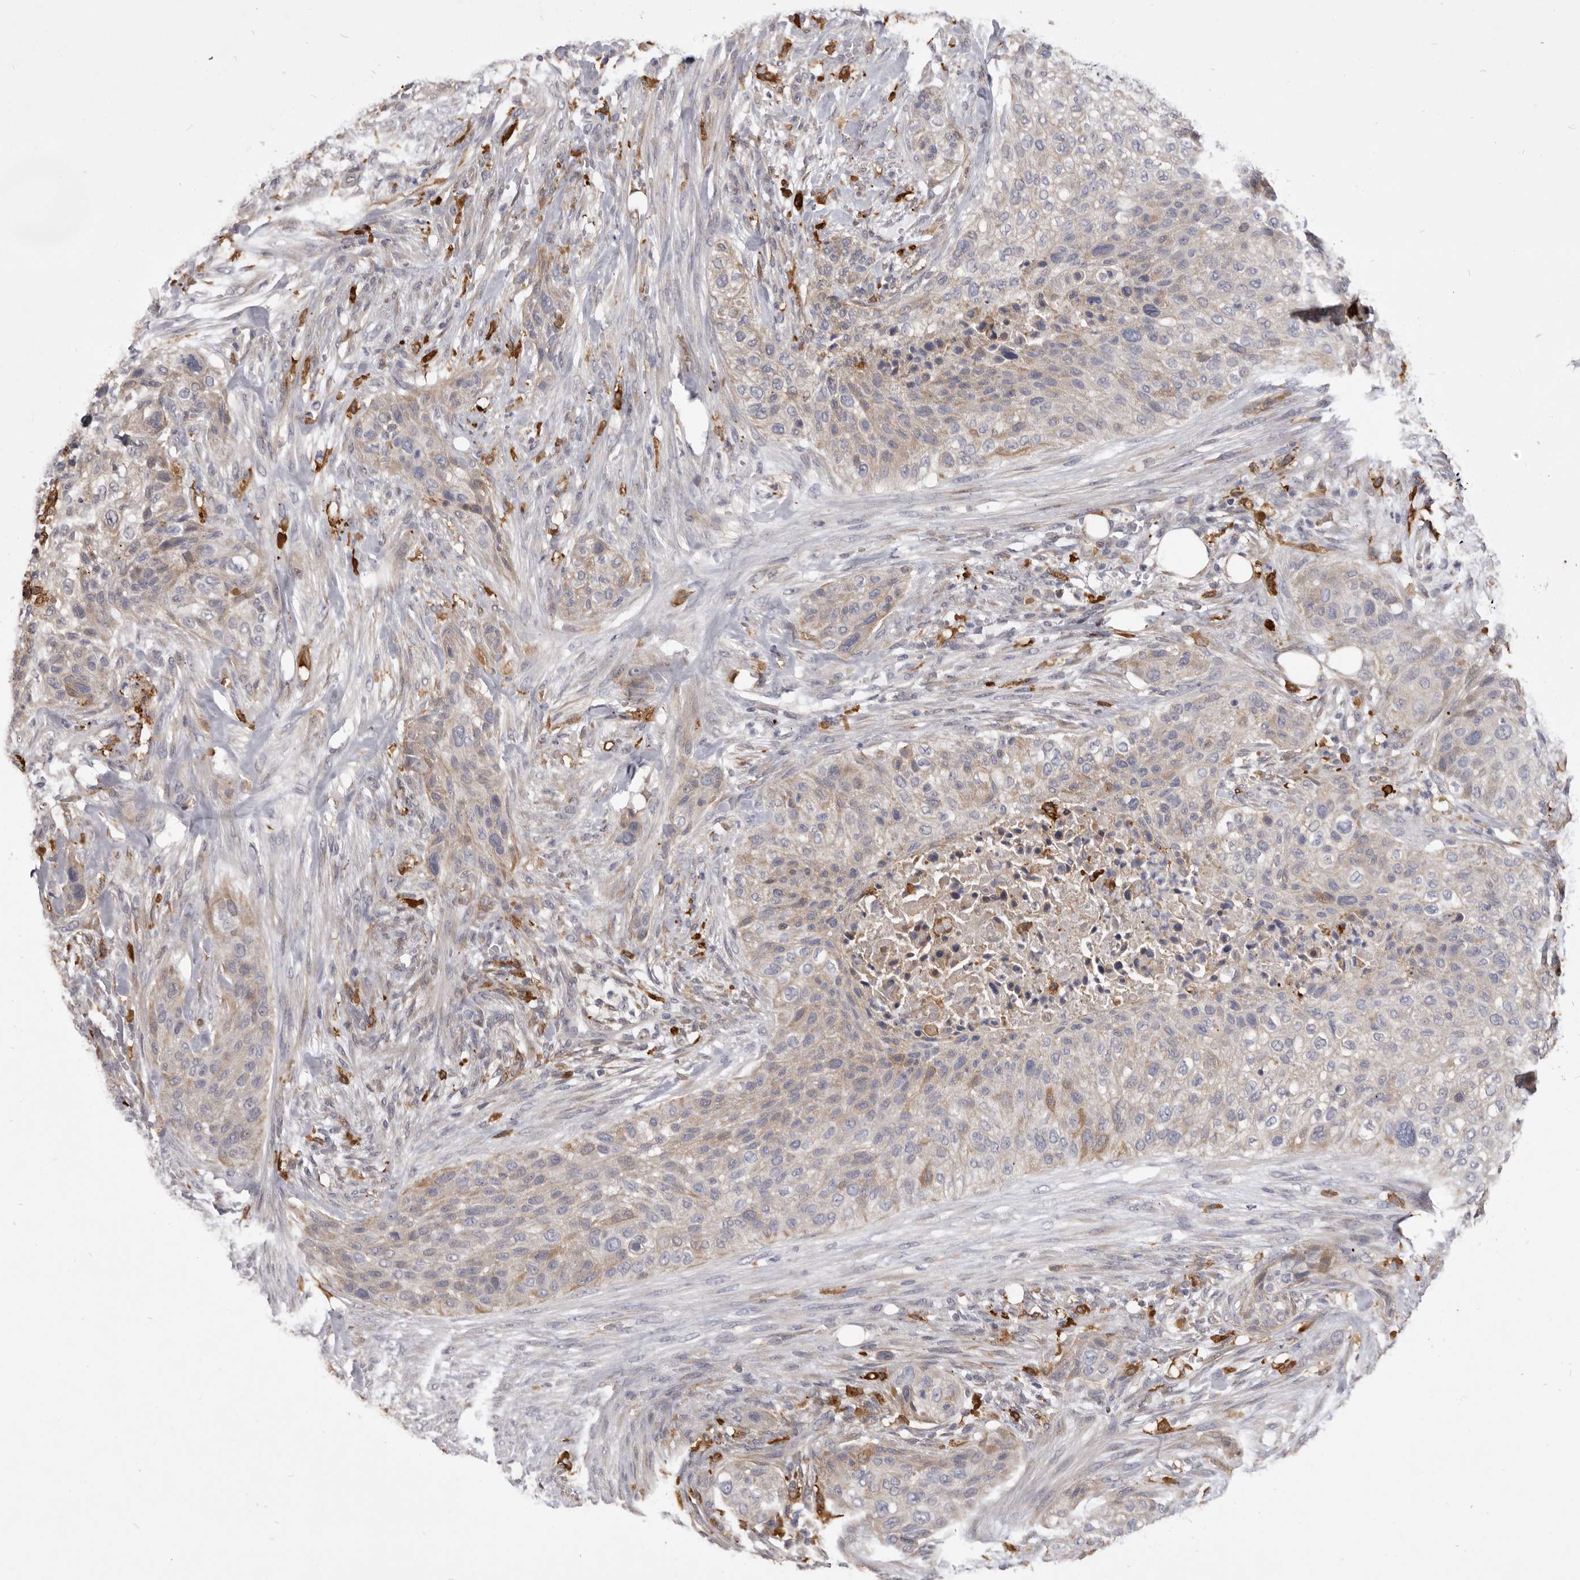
{"staining": {"intensity": "weak", "quantity": "<25%", "location": "cytoplasmic/membranous"}, "tissue": "urothelial cancer", "cell_type": "Tumor cells", "image_type": "cancer", "snomed": [{"axis": "morphology", "description": "Urothelial carcinoma, High grade"}, {"axis": "topography", "description": "Urinary bladder"}], "caption": "IHC photomicrograph of human urothelial cancer stained for a protein (brown), which displays no positivity in tumor cells.", "gene": "VPS45", "patient": {"sex": "male", "age": 35}}